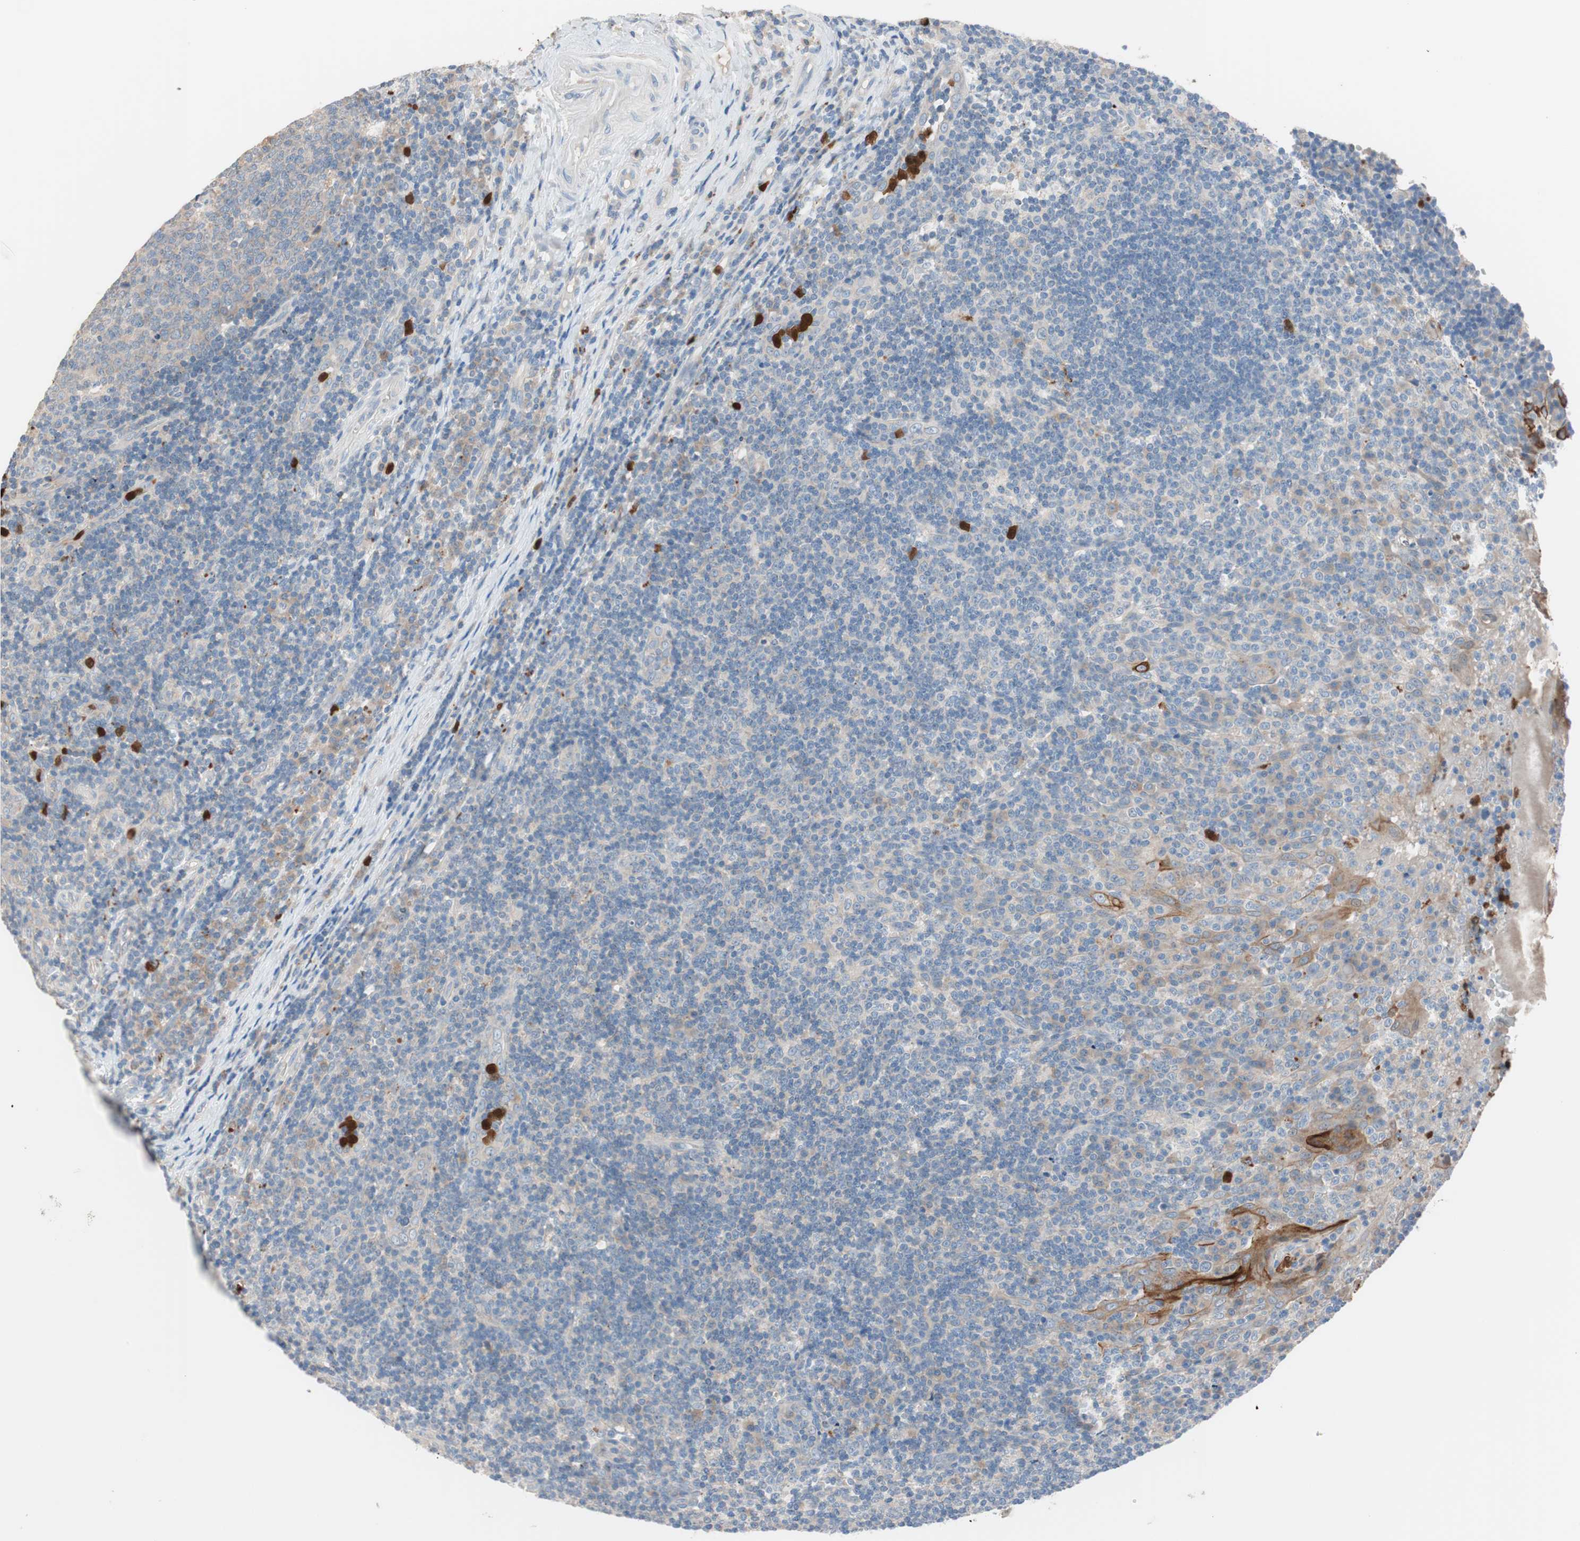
{"staining": {"intensity": "weak", "quantity": "25%-75%", "location": "cytoplasmic/membranous"}, "tissue": "tonsil", "cell_type": "Germinal center cells", "image_type": "normal", "snomed": [{"axis": "morphology", "description": "Normal tissue, NOS"}, {"axis": "topography", "description": "Tonsil"}], "caption": "IHC of normal tonsil shows low levels of weak cytoplasmic/membranous staining in approximately 25%-75% of germinal center cells. Nuclei are stained in blue.", "gene": "CLEC4D", "patient": {"sex": "female", "age": 40}}